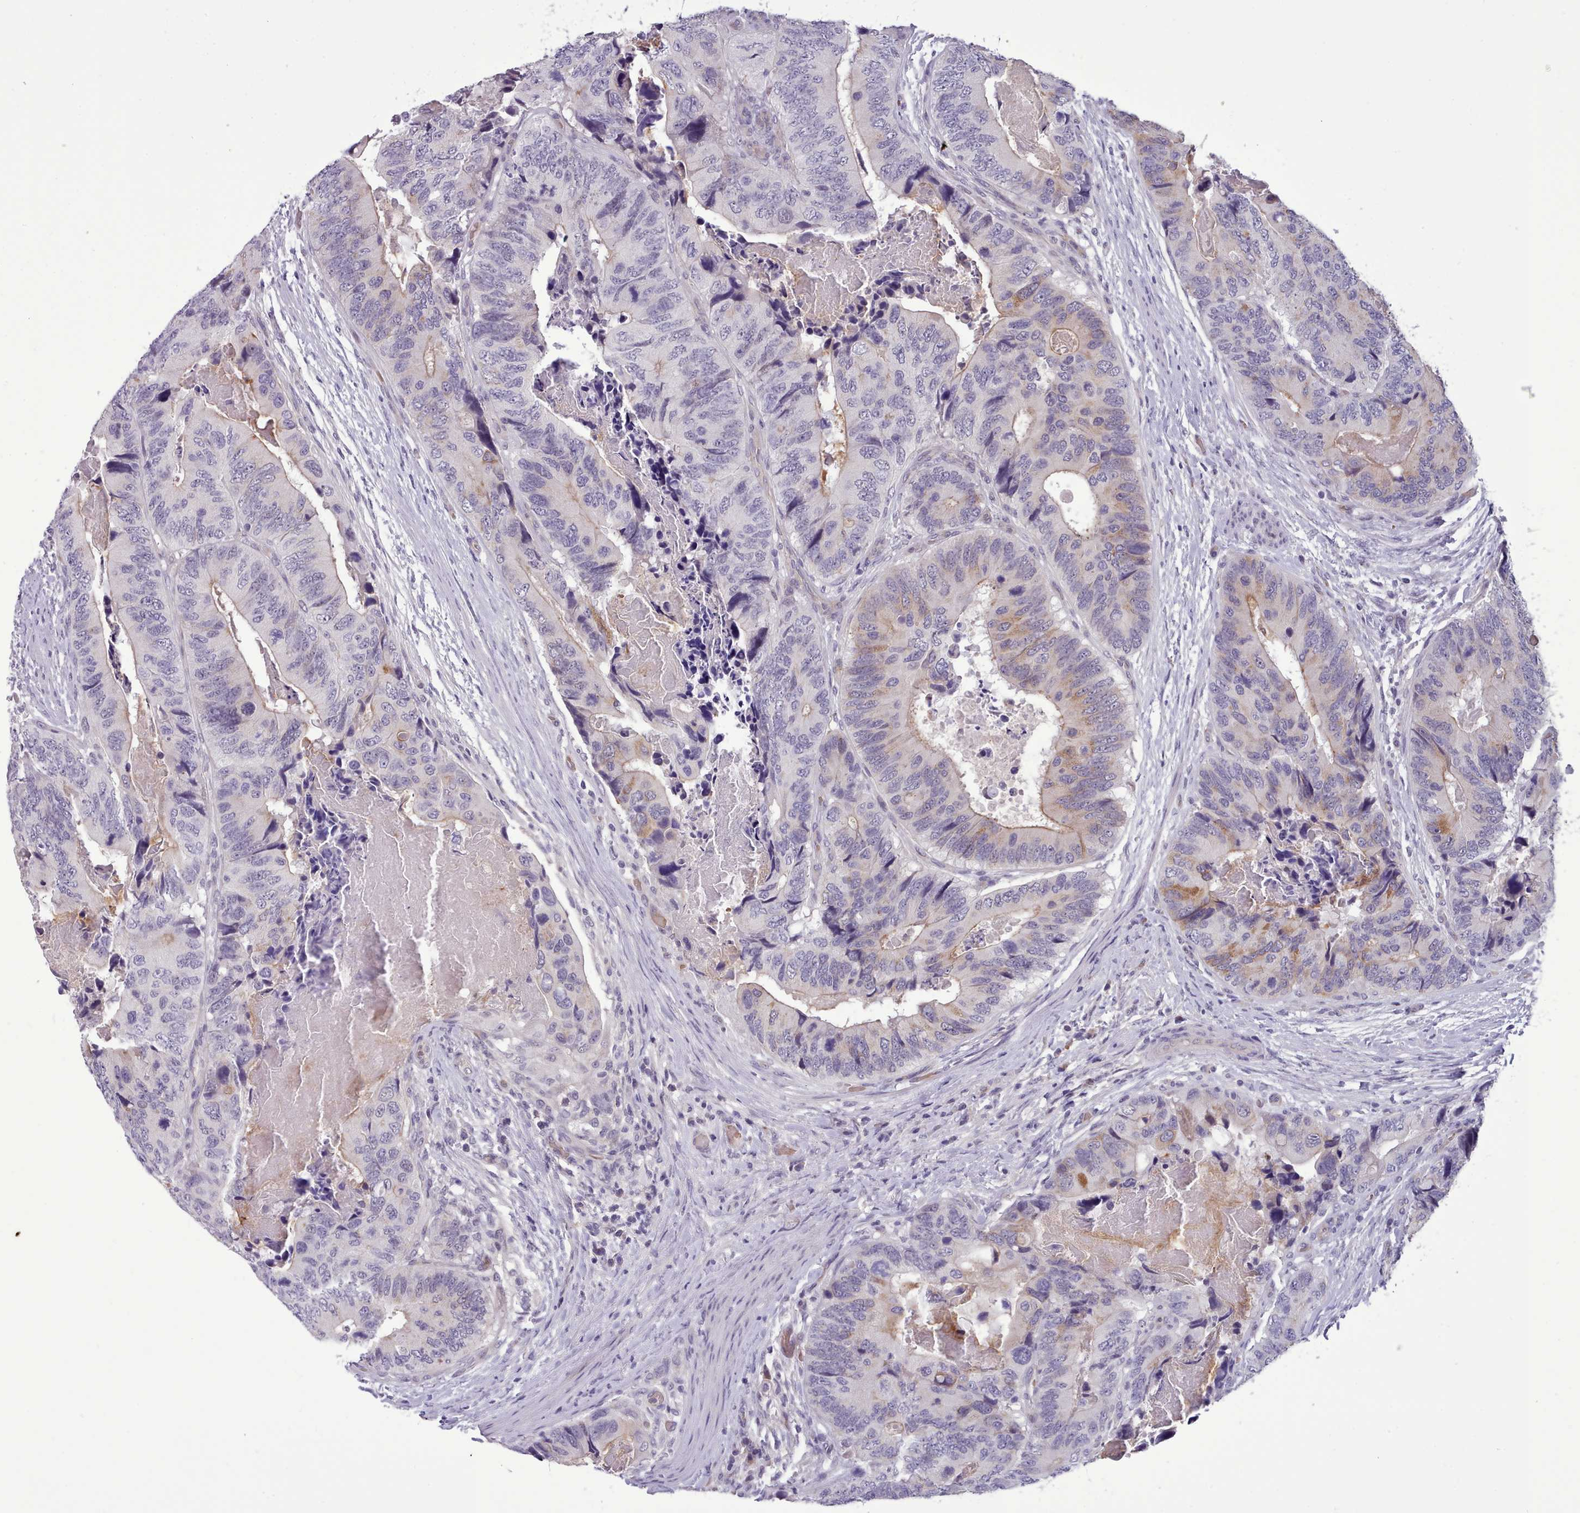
{"staining": {"intensity": "moderate", "quantity": "<25%", "location": "cytoplasmic/membranous"}, "tissue": "colorectal cancer", "cell_type": "Tumor cells", "image_type": "cancer", "snomed": [{"axis": "morphology", "description": "Adenocarcinoma, NOS"}, {"axis": "topography", "description": "Colon"}], "caption": "Immunohistochemistry (IHC) photomicrograph of neoplastic tissue: human adenocarcinoma (colorectal) stained using immunohistochemistry demonstrates low levels of moderate protein expression localized specifically in the cytoplasmic/membranous of tumor cells, appearing as a cytoplasmic/membranous brown color.", "gene": "KCTD16", "patient": {"sex": "male", "age": 84}}